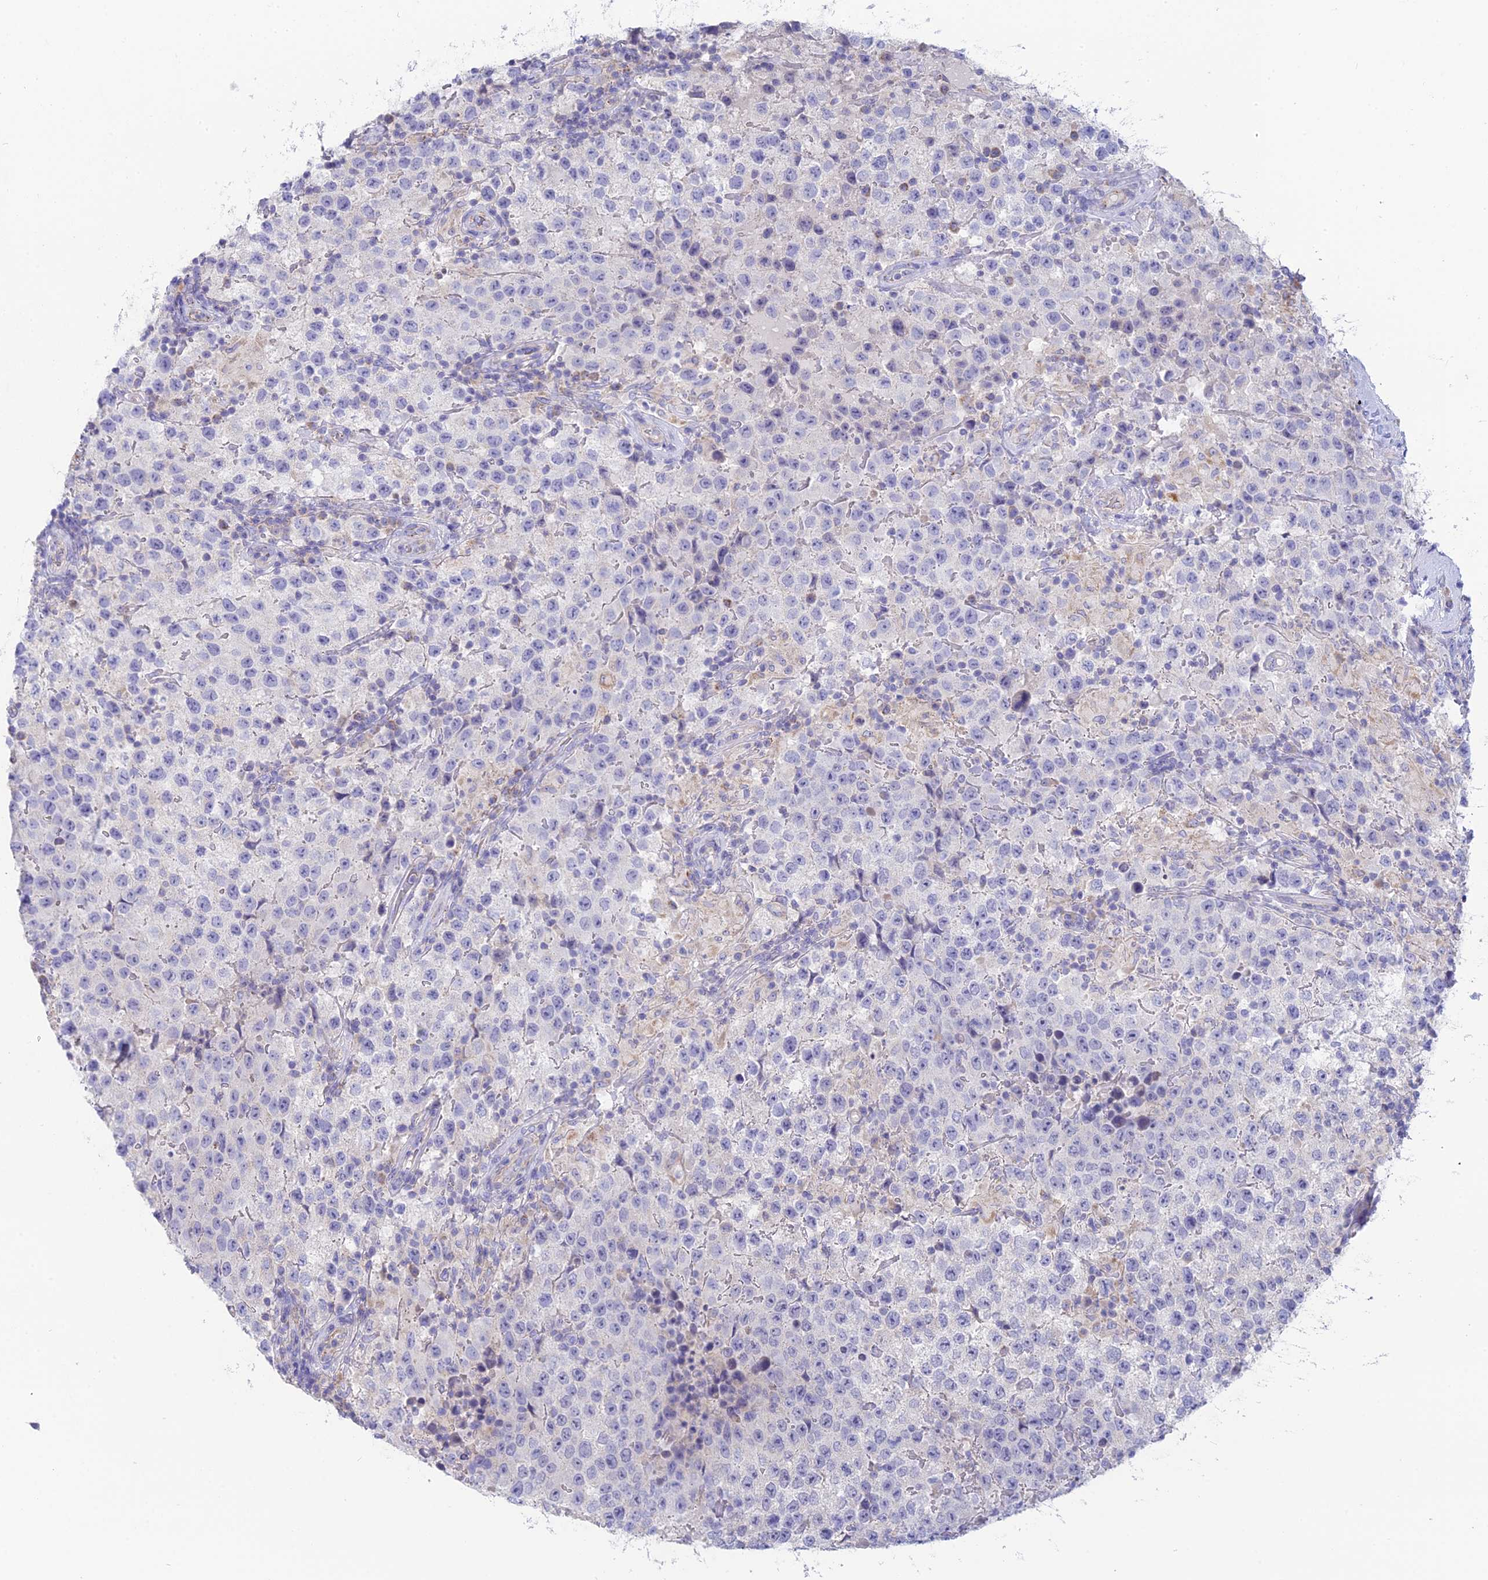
{"staining": {"intensity": "negative", "quantity": "none", "location": "none"}, "tissue": "testis cancer", "cell_type": "Tumor cells", "image_type": "cancer", "snomed": [{"axis": "morphology", "description": "Seminoma, NOS"}, {"axis": "morphology", "description": "Carcinoma, Embryonal, NOS"}, {"axis": "topography", "description": "Testis"}], "caption": "High power microscopy micrograph of an immunohistochemistry histopathology image of testis cancer, revealing no significant positivity in tumor cells.", "gene": "WDR6", "patient": {"sex": "male", "age": 41}}